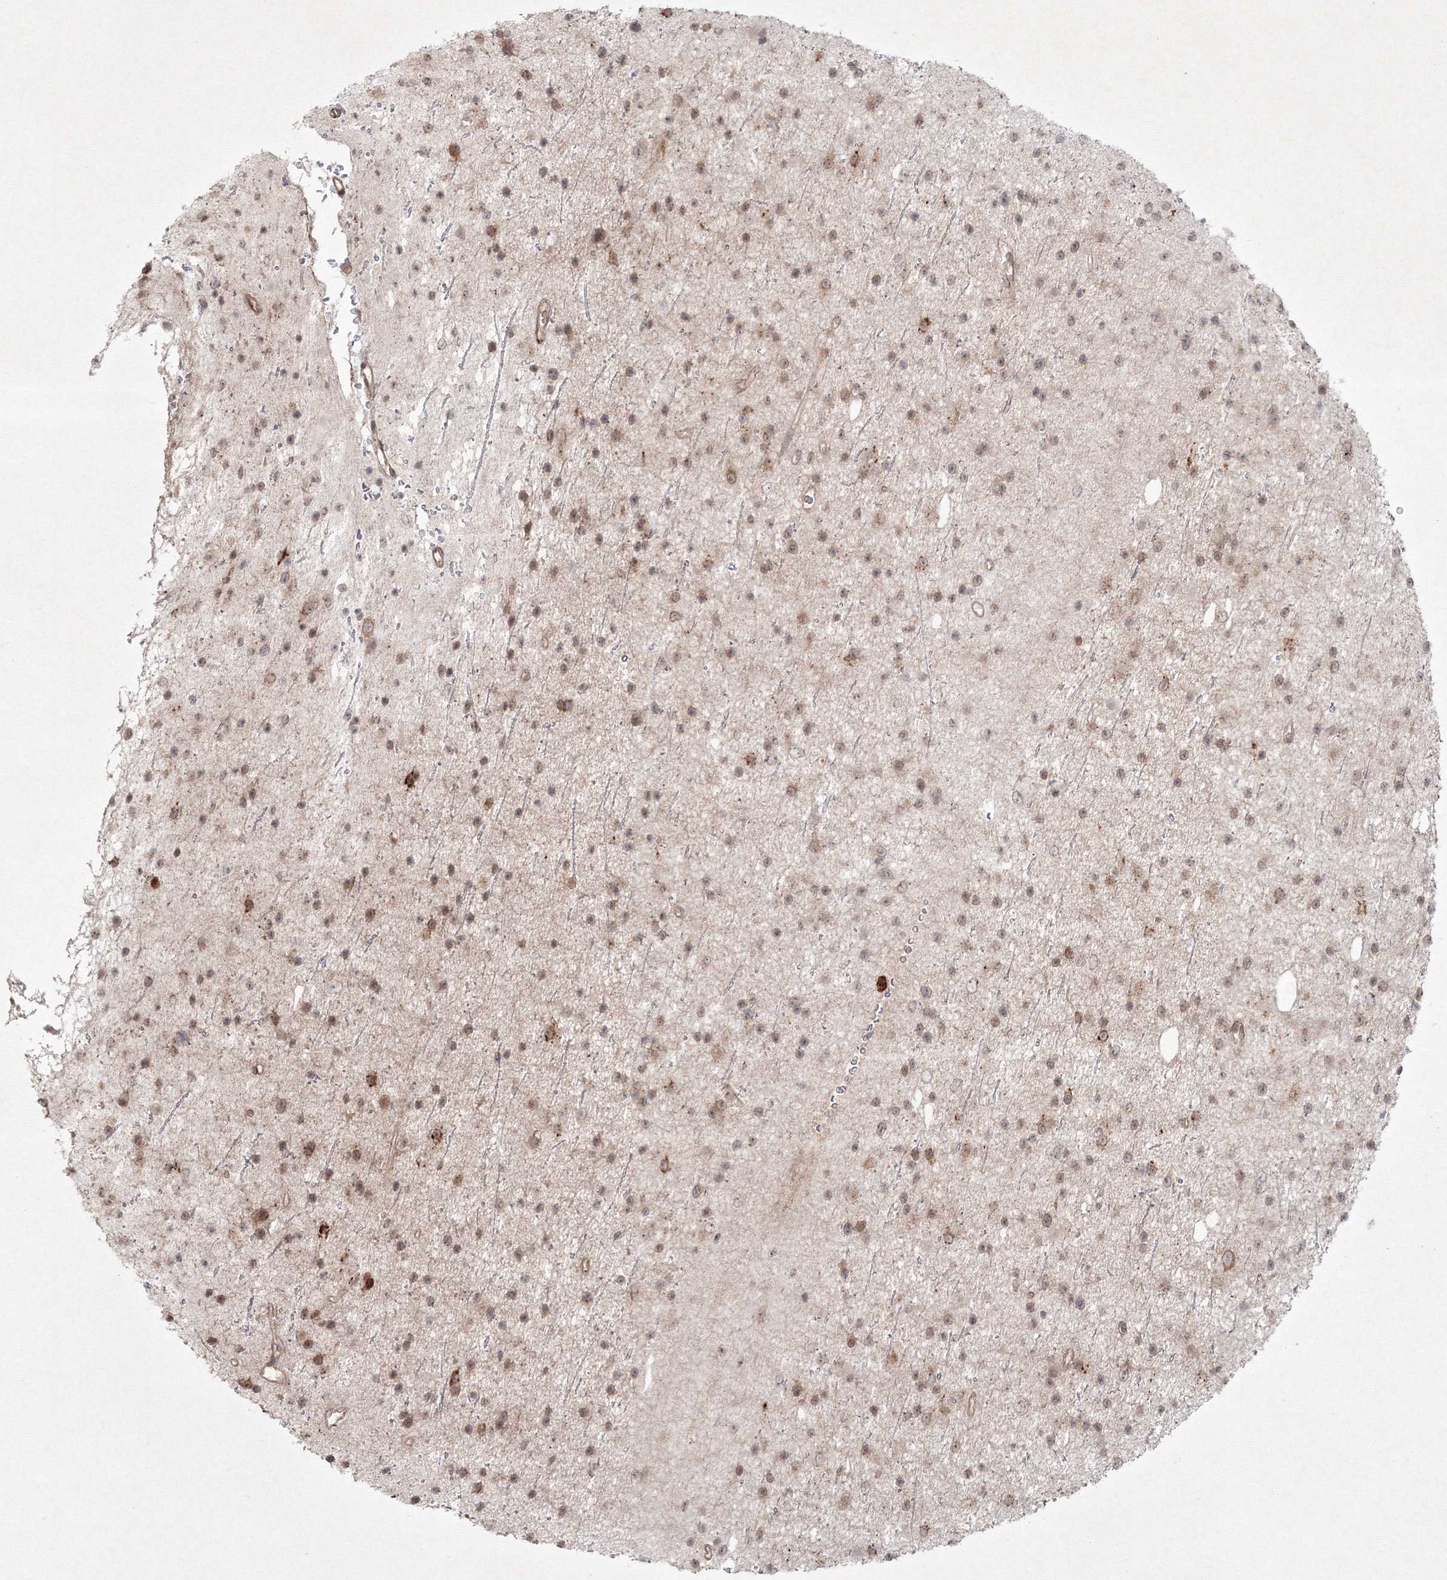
{"staining": {"intensity": "moderate", "quantity": "25%-75%", "location": "cytoplasmic/membranous,nuclear"}, "tissue": "glioma", "cell_type": "Tumor cells", "image_type": "cancer", "snomed": [{"axis": "morphology", "description": "Glioma, malignant, Low grade"}, {"axis": "topography", "description": "Cerebral cortex"}], "caption": "A brown stain labels moderate cytoplasmic/membranous and nuclear expression of a protein in glioma tumor cells.", "gene": "KIF20A", "patient": {"sex": "female", "age": 39}}